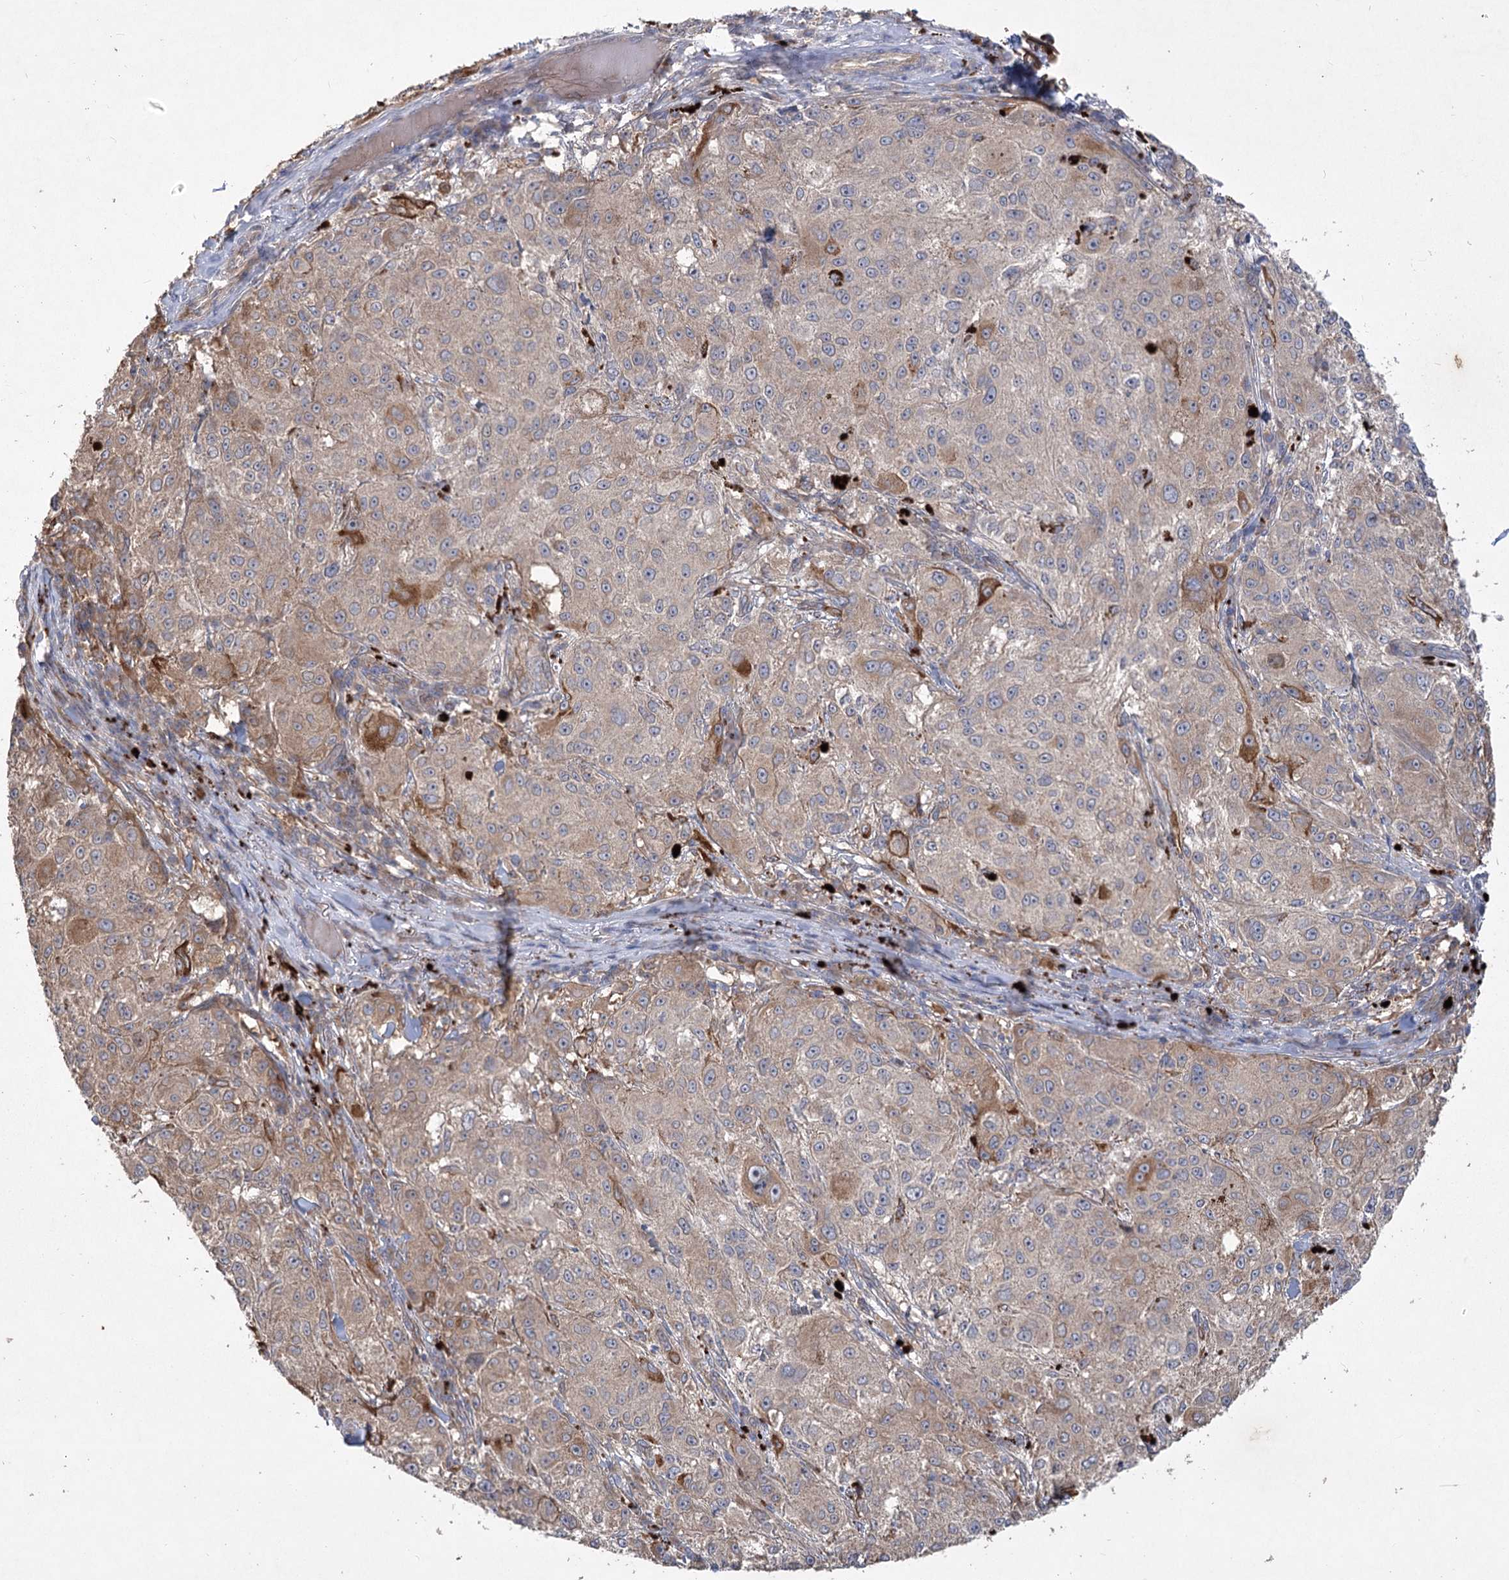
{"staining": {"intensity": "moderate", "quantity": "<25%", "location": "cytoplasmic/membranous"}, "tissue": "melanoma", "cell_type": "Tumor cells", "image_type": "cancer", "snomed": [{"axis": "morphology", "description": "Necrosis, NOS"}, {"axis": "morphology", "description": "Malignant melanoma, NOS"}, {"axis": "topography", "description": "Skin"}], "caption": "The histopathology image demonstrates immunohistochemical staining of malignant melanoma. There is moderate cytoplasmic/membranous staining is present in about <25% of tumor cells.", "gene": "RIN2", "patient": {"sex": "female", "age": 87}}